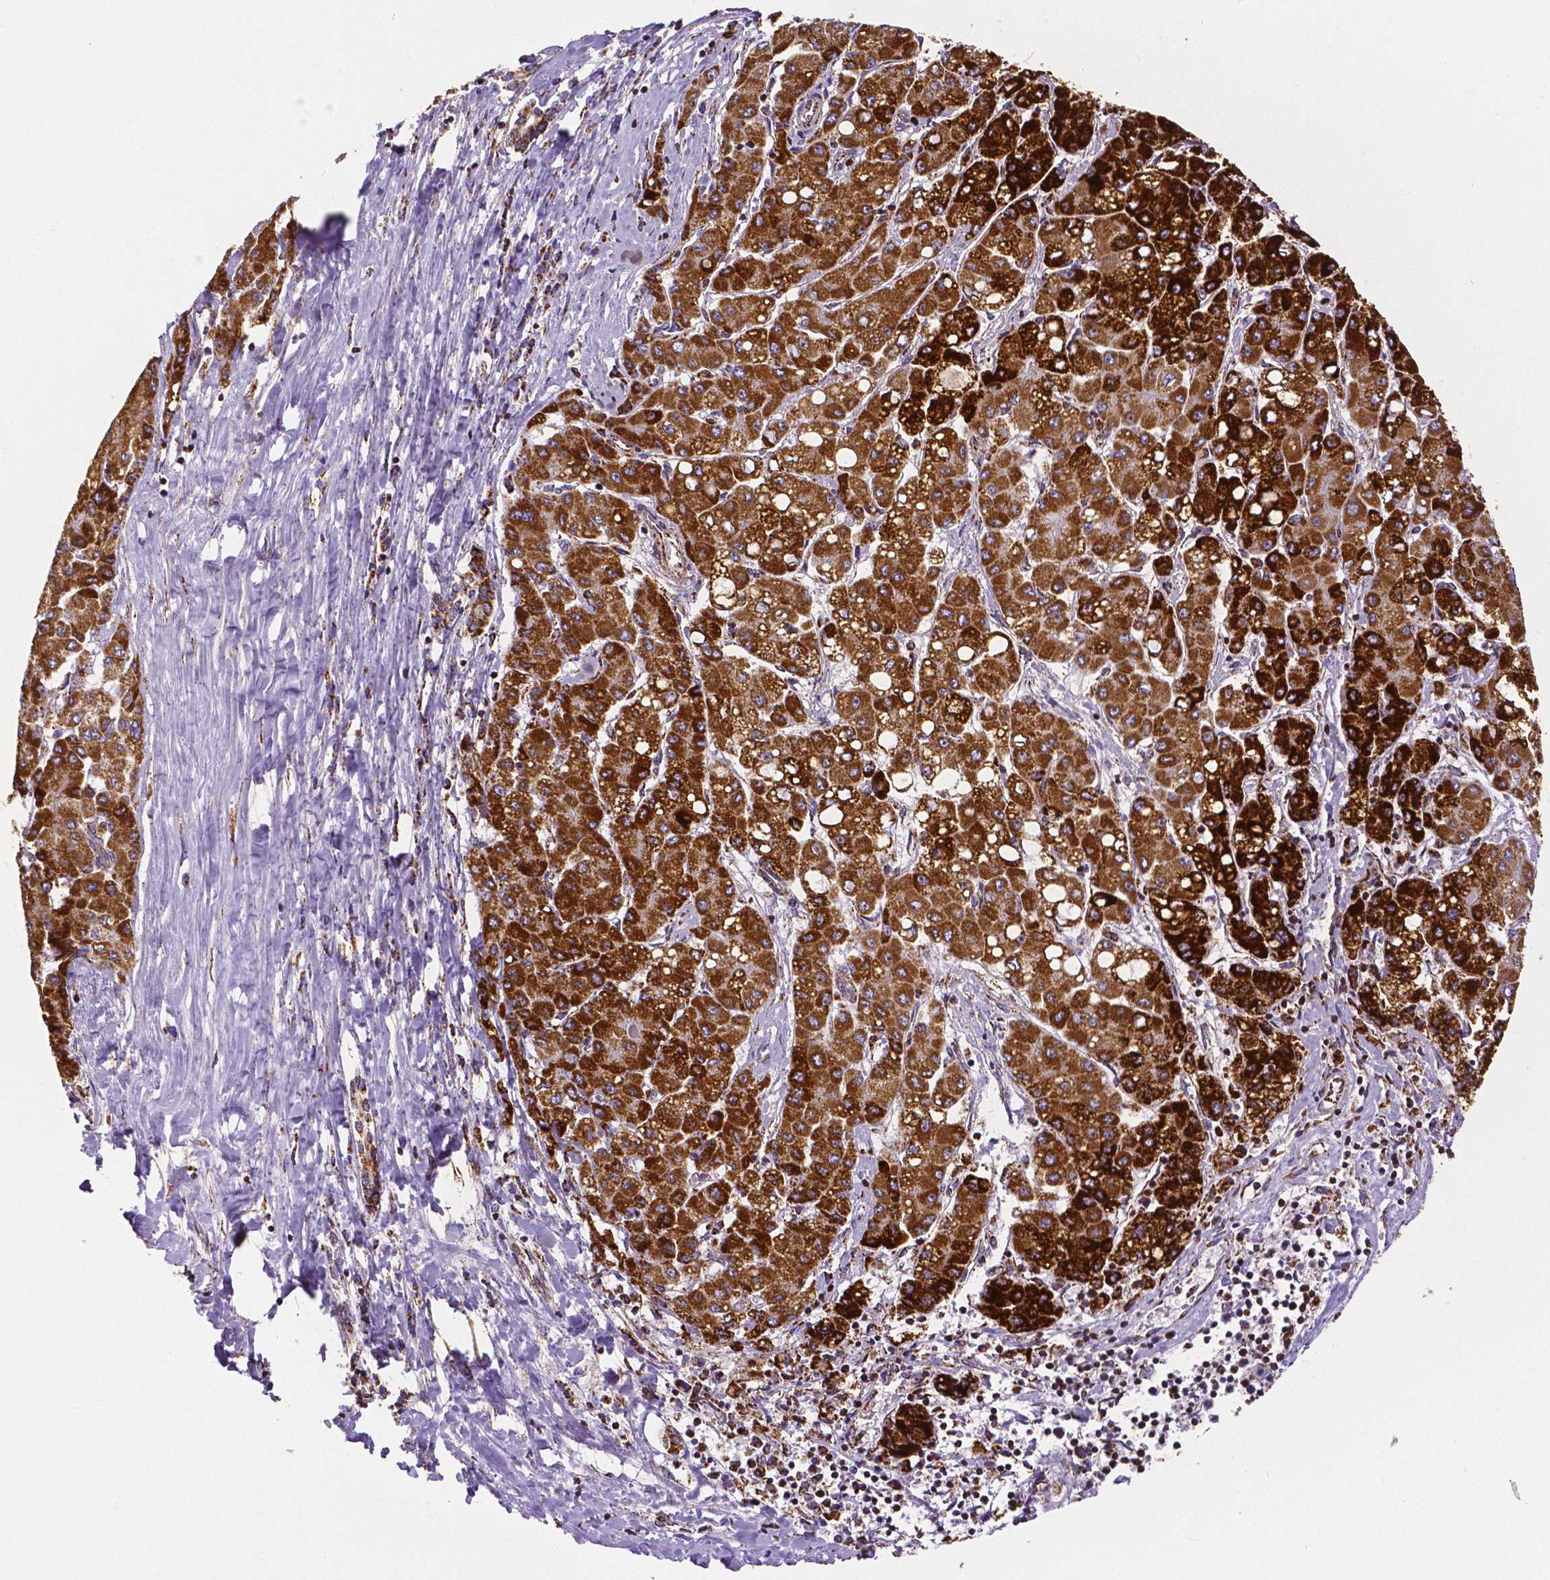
{"staining": {"intensity": "strong", "quantity": ">75%", "location": "cytoplasmic/membranous"}, "tissue": "liver cancer", "cell_type": "Tumor cells", "image_type": "cancer", "snomed": [{"axis": "morphology", "description": "Carcinoma, Hepatocellular, NOS"}, {"axis": "topography", "description": "Liver"}], "caption": "Human liver cancer (hepatocellular carcinoma) stained with a brown dye reveals strong cytoplasmic/membranous positive staining in approximately >75% of tumor cells.", "gene": "MACC1", "patient": {"sex": "male", "age": 40}}